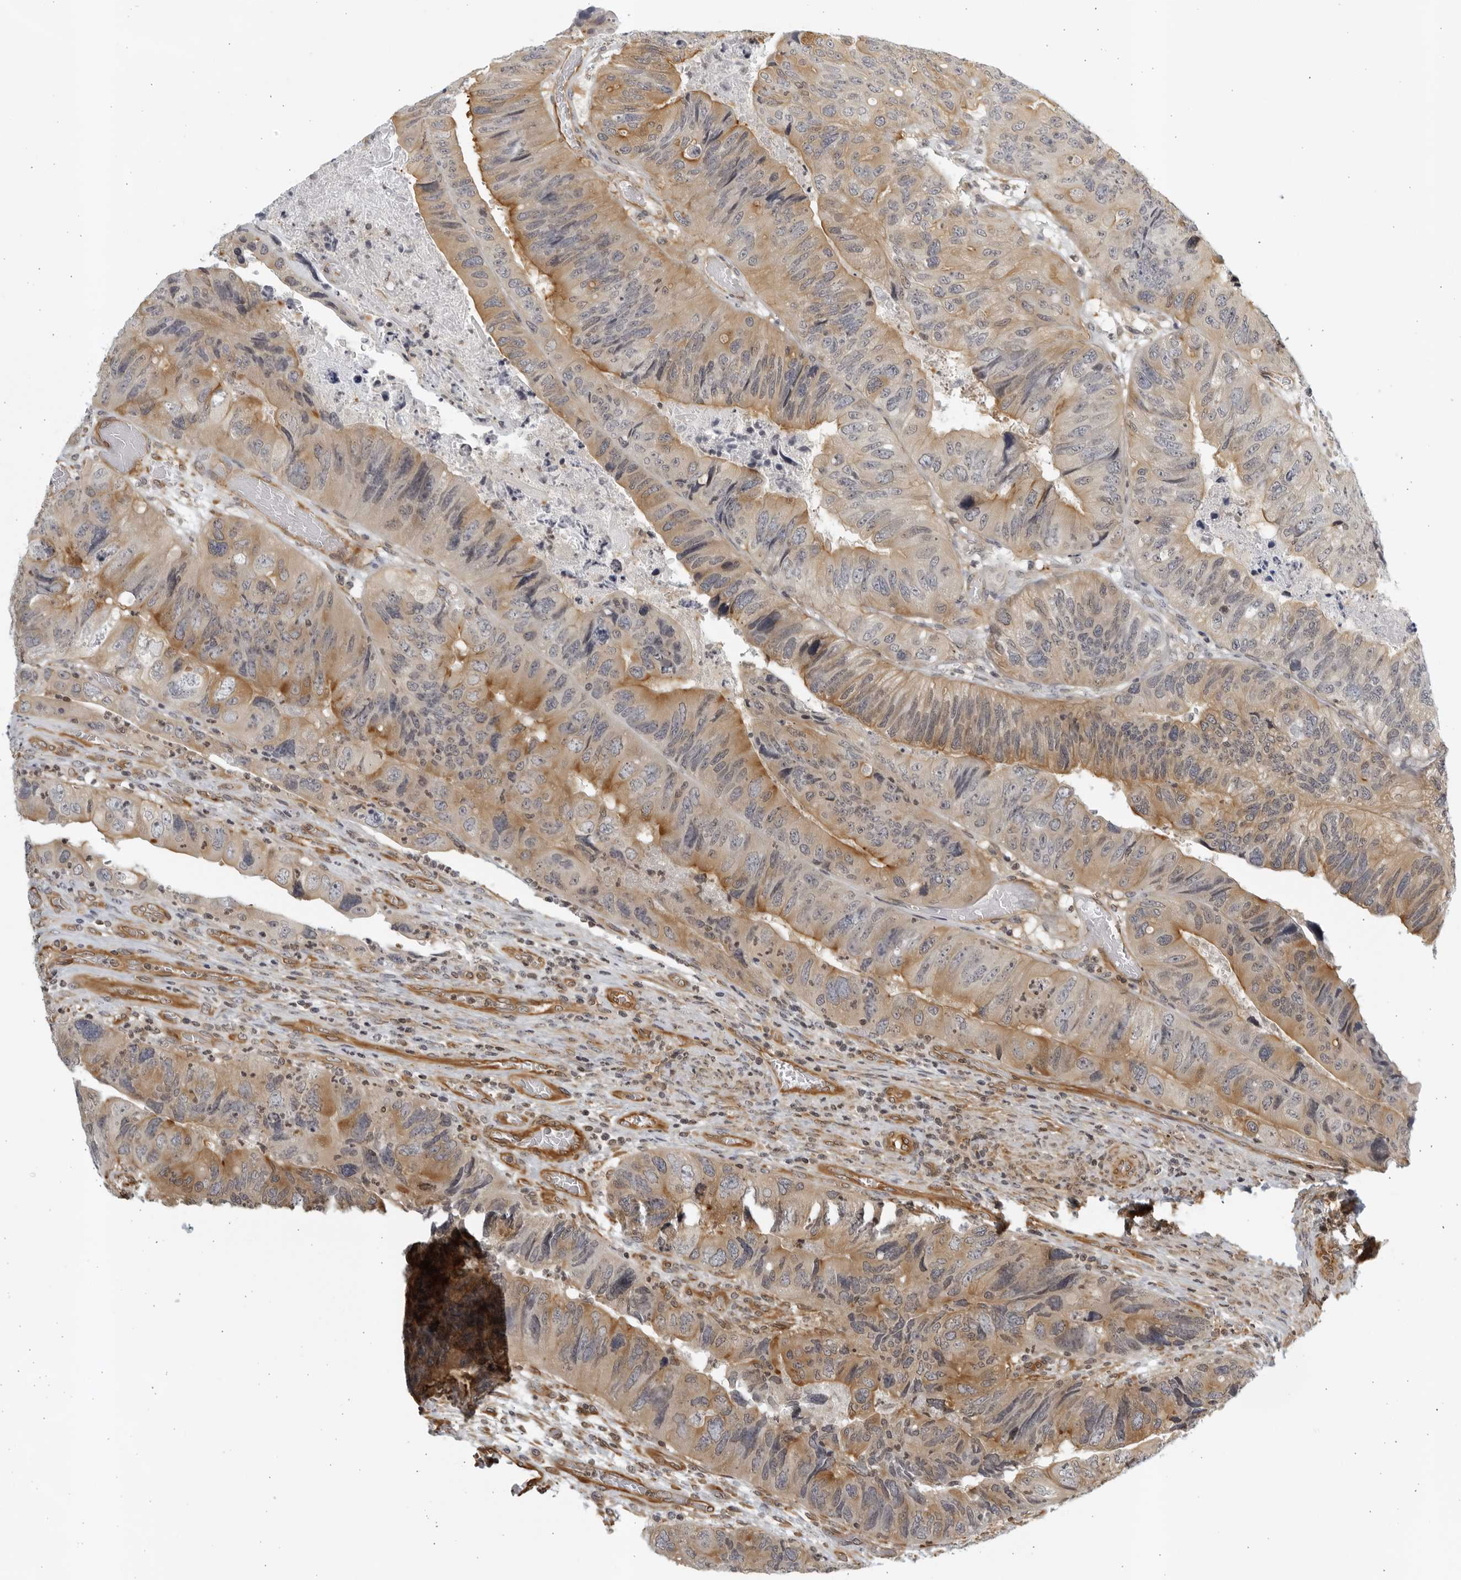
{"staining": {"intensity": "moderate", "quantity": "25%-75%", "location": "cytoplasmic/membranous"}, "tissue": "colorectal cancer", "cell_type": "Tumor cells", "image_type": "cancer", "snomed": [{"axis": "morphology", "description": "Adenocarcinoma, NOS"}, {"axis": "topography", "description": "Rectum"}], "caption": "This micrograph shows immunohistochemistry (IHC) staining of human adenocarcinoma (colorectal), with medium moderate cytoplasmic/membranous positivity in approximately 25%-75% of tumor cells.", "gene": "SERTAD4", "patient": {"sex": "male", "age": 63}}